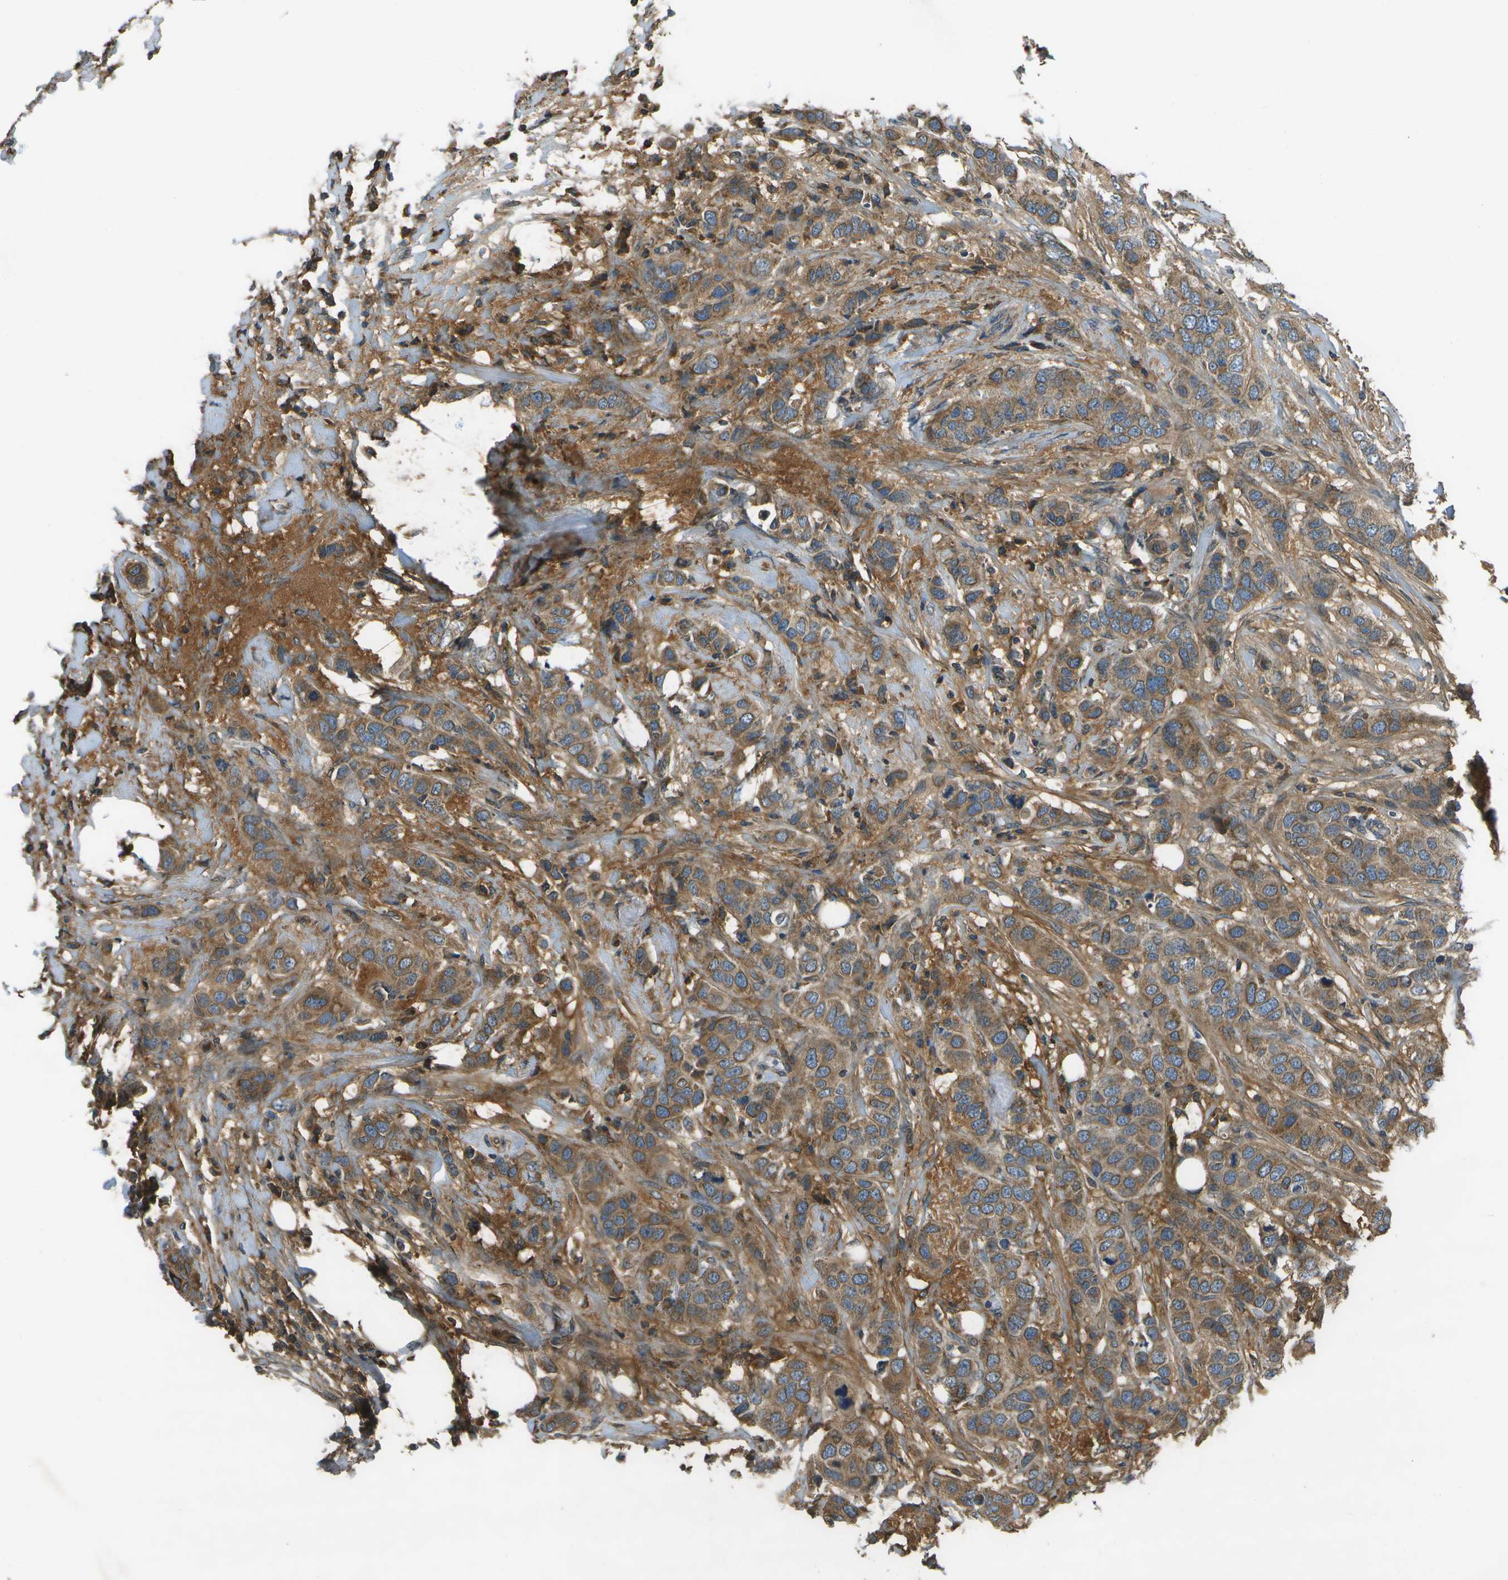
{"staining": {"intensity": "moderate", "quantity": ">75%", "location": "cytoplasmic/membranous"}, "tissue": "breast cancer", "cell_type": "Tumor cells", "image_type": "cancer", "snomed": [{"axis": "morphology", "description": "Duct carcinoma"}, {"axis": "topography", "description": "Breast"}], "caption": "Protein staining exhibits moderate cytoplasmic/membranous expression in approximately >75% of tumor cells in breast intraductal carcinoma. The staining was performed using DAB (3,3'-diaminobenzidine) to visualize the protein expression in brown, while the nuclei were stained in blue with hematoxylin (Magnification: 20x).", "gene": "HFE", "patient": {"sex": "female", "age": 50}}